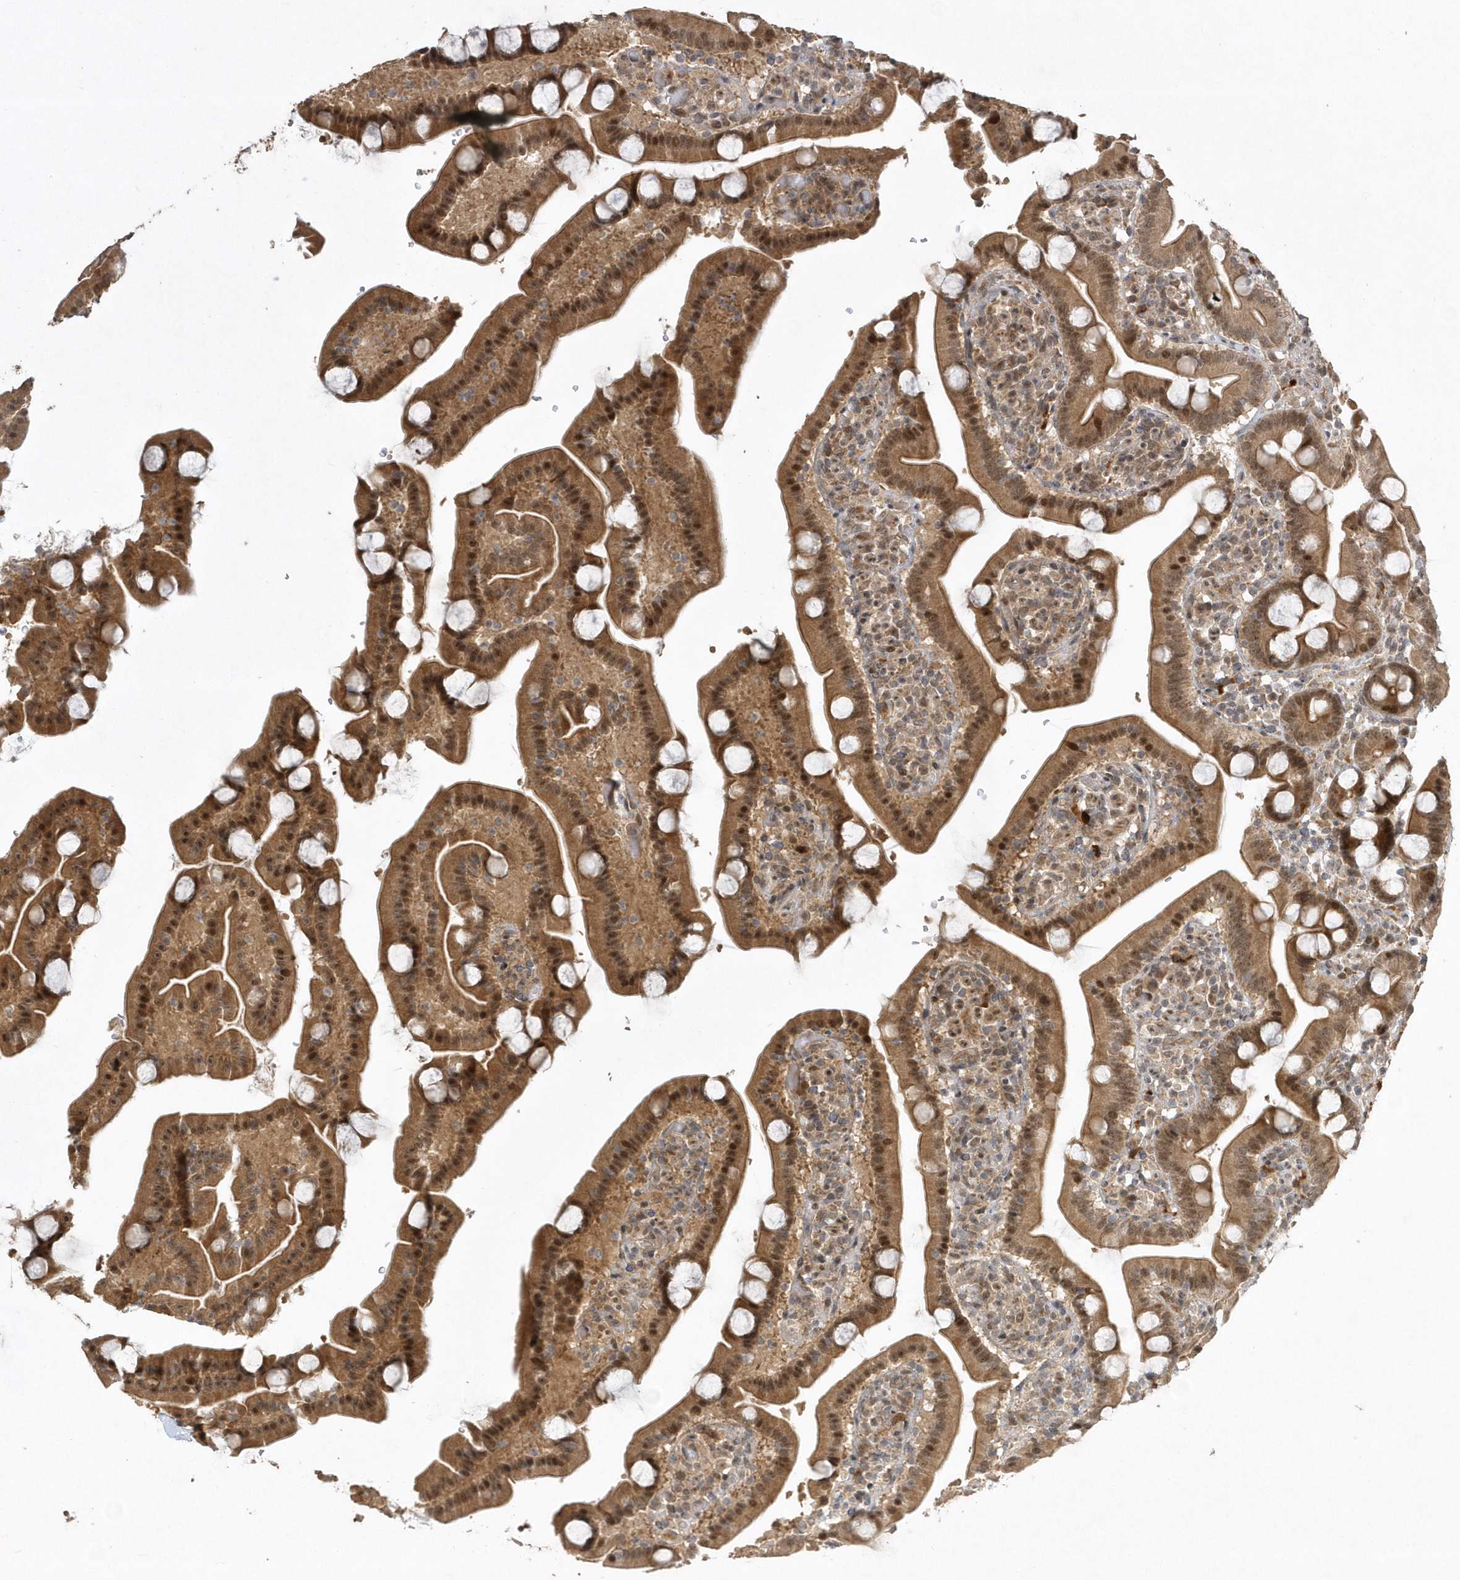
{"staining": {"intensity": "moderate", "quantity": ">75%", "location": "cytoplasmic/membranous,nuclear"}, "tissue": "duodenum", "cell_type": "Glandular cells", "image_type": "normal", "snomed": [{"axis": "morphology", "description": "Normal tissue, NOS"}, {"axis": "topography", "description": "Duodenum"}], "caption": "Protein expression by IHC demonstrates moderate cytoplasmic/membranous,nuclear positivity in about >75% of glandular cells in normal duodenum. (Brightfield microscopy of DAB IHC at high magnification).", "gene": "TRAIP", "patient": {"sex": "male", "age": 55}}